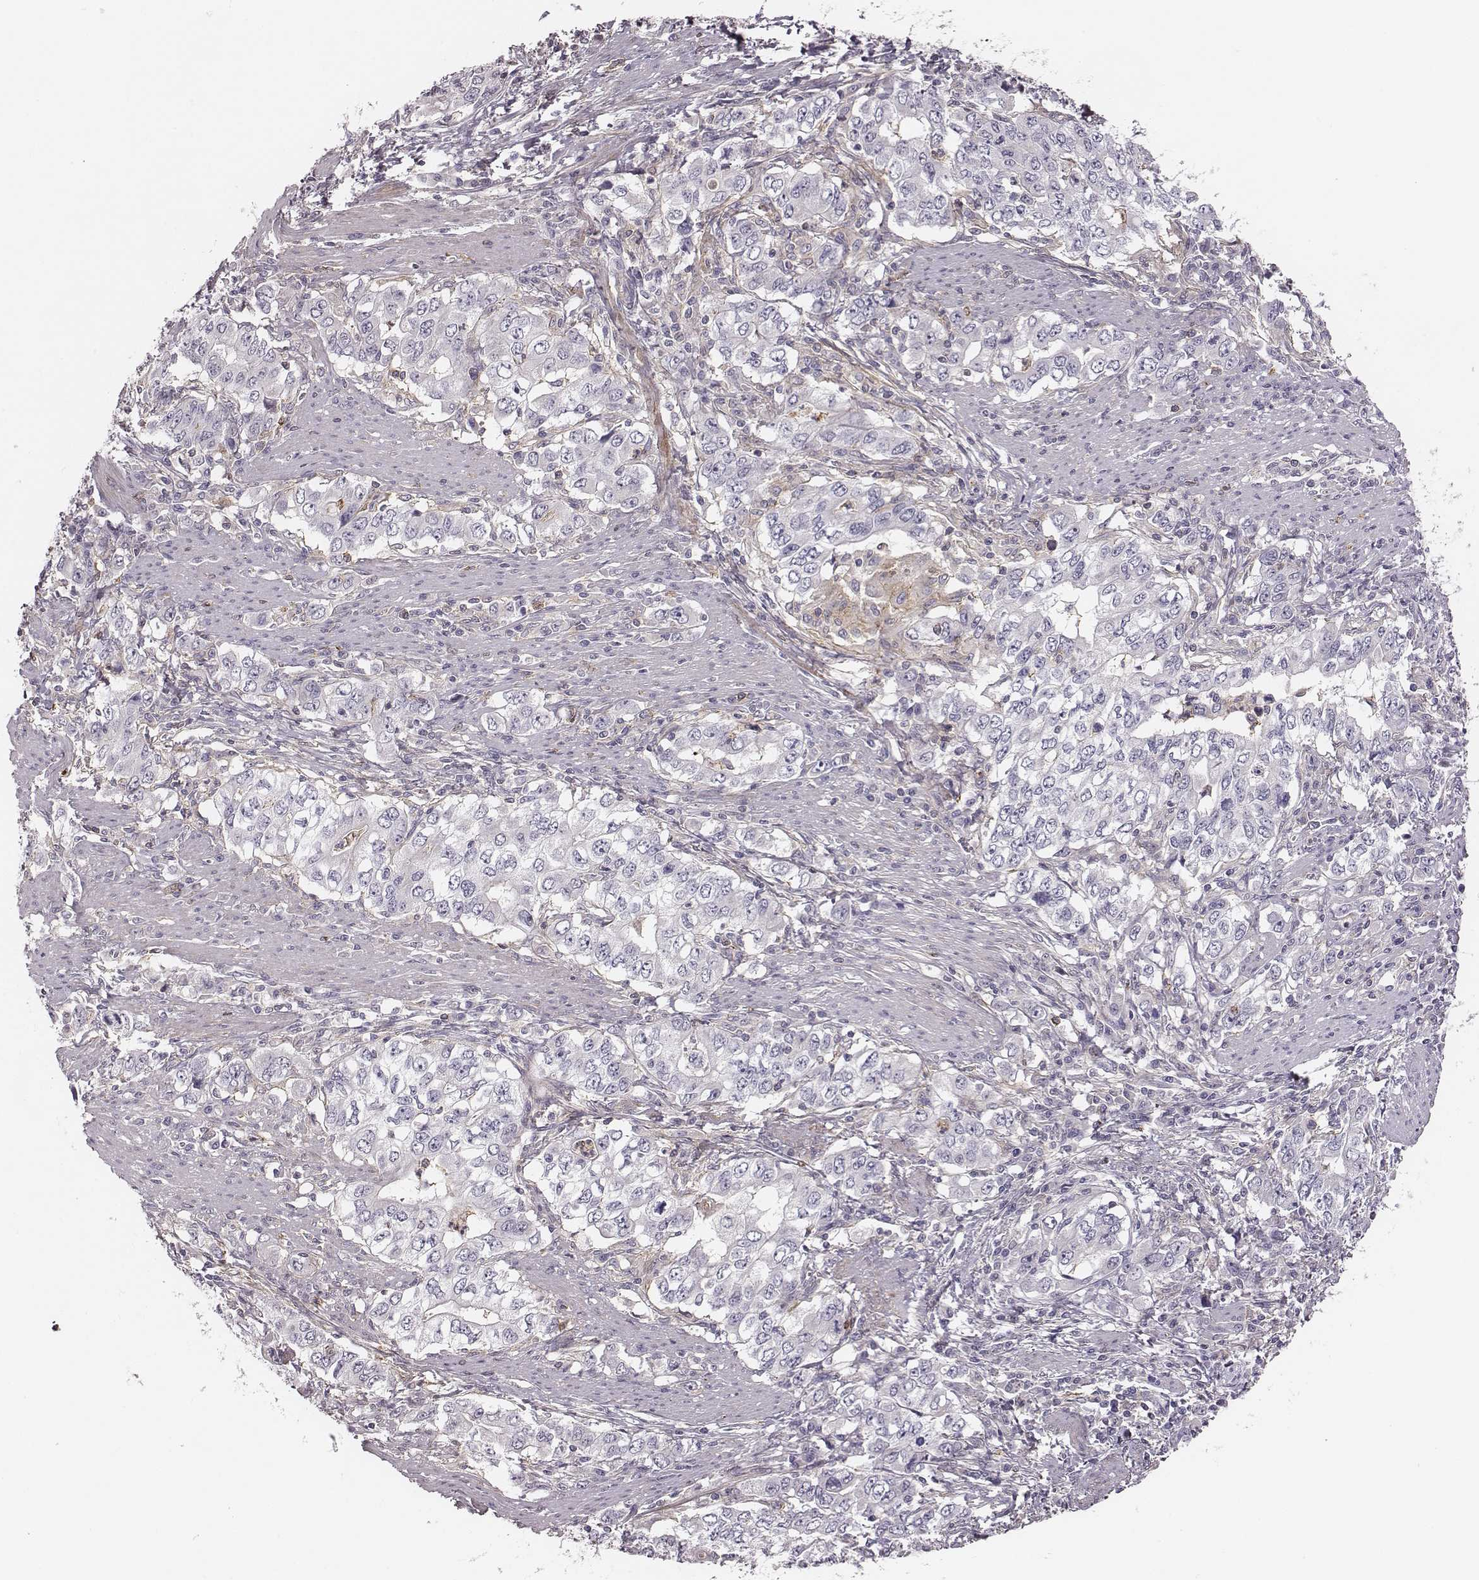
{"staining": {"intensity": "negative", "quantity": "none", "location": "none"}, "tissue": "stomach cancer", "cell_type": "Tumor cells", "image_type": "cancer", "snomed": [{"axis": "morphology", "description": "Adenocarcinoma, NOS"}, {"axis": "topography", "description": "Stomach, lower"}], "caption": "Adenocarcinoma (stomach) was stained to show a protein in brown. There is no significant positivity in tumor cells.", "gene": "ZYX", "patient": {"sex": "female", "age": 72}}